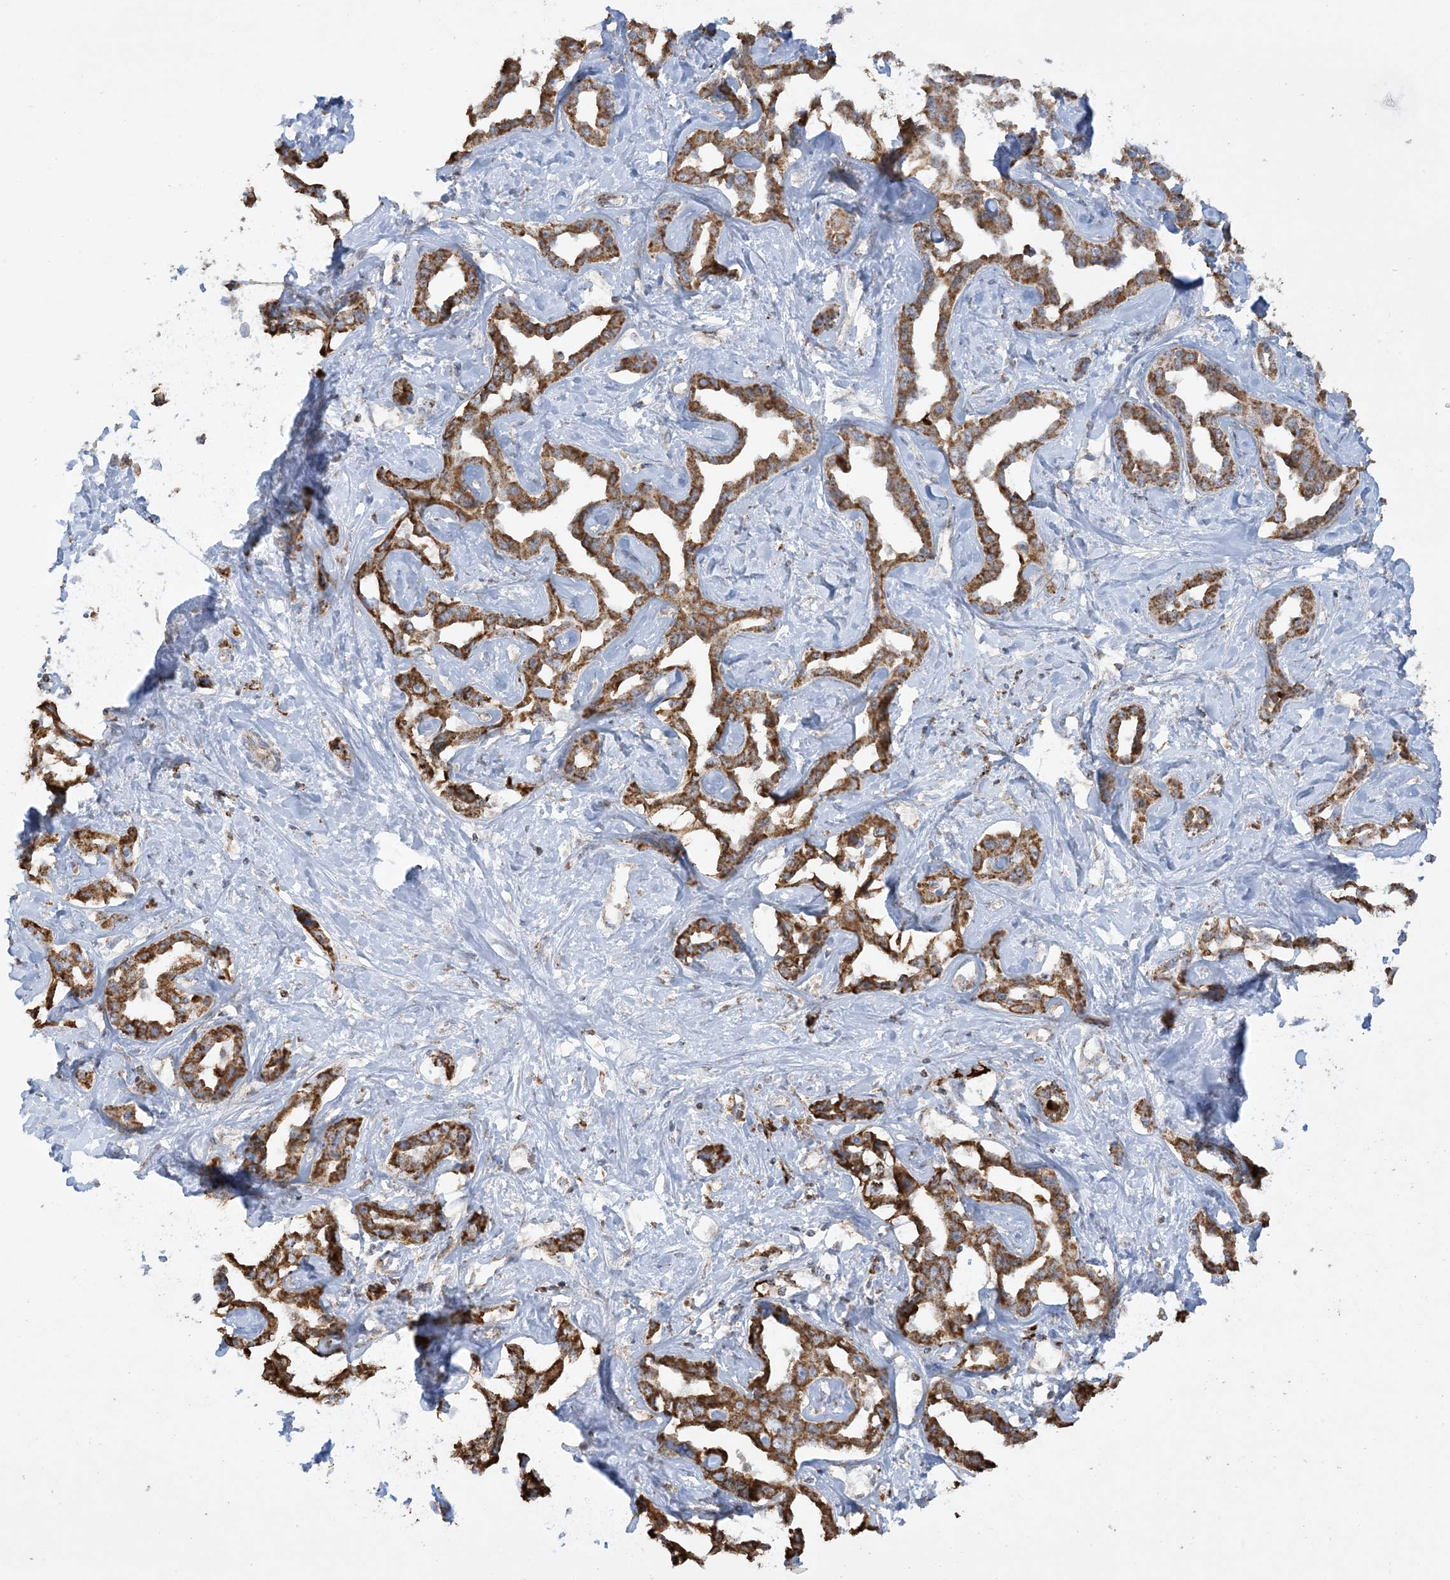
{"staining": {"intensity": "moderate", "quantity": ">75%", "location": "cytoplasmic/membranous"}, "tissue": "liver cancer", "cell_type": "Tumor cells", "image_type": "cancer", "snomed": [{"axis": "morphology", "description": "Cholangiocarcinoma"}, {"axis": "topography", "description": "Liver"}], "caption": "Protein expression analysis of human liver cancer reveals moderate cytoplasmic/membranous staining in about >75% of tumor cells. Nuclei are stained in blue.", "gene": "AGA", "patient": {"sex": "male", "age": 59}}